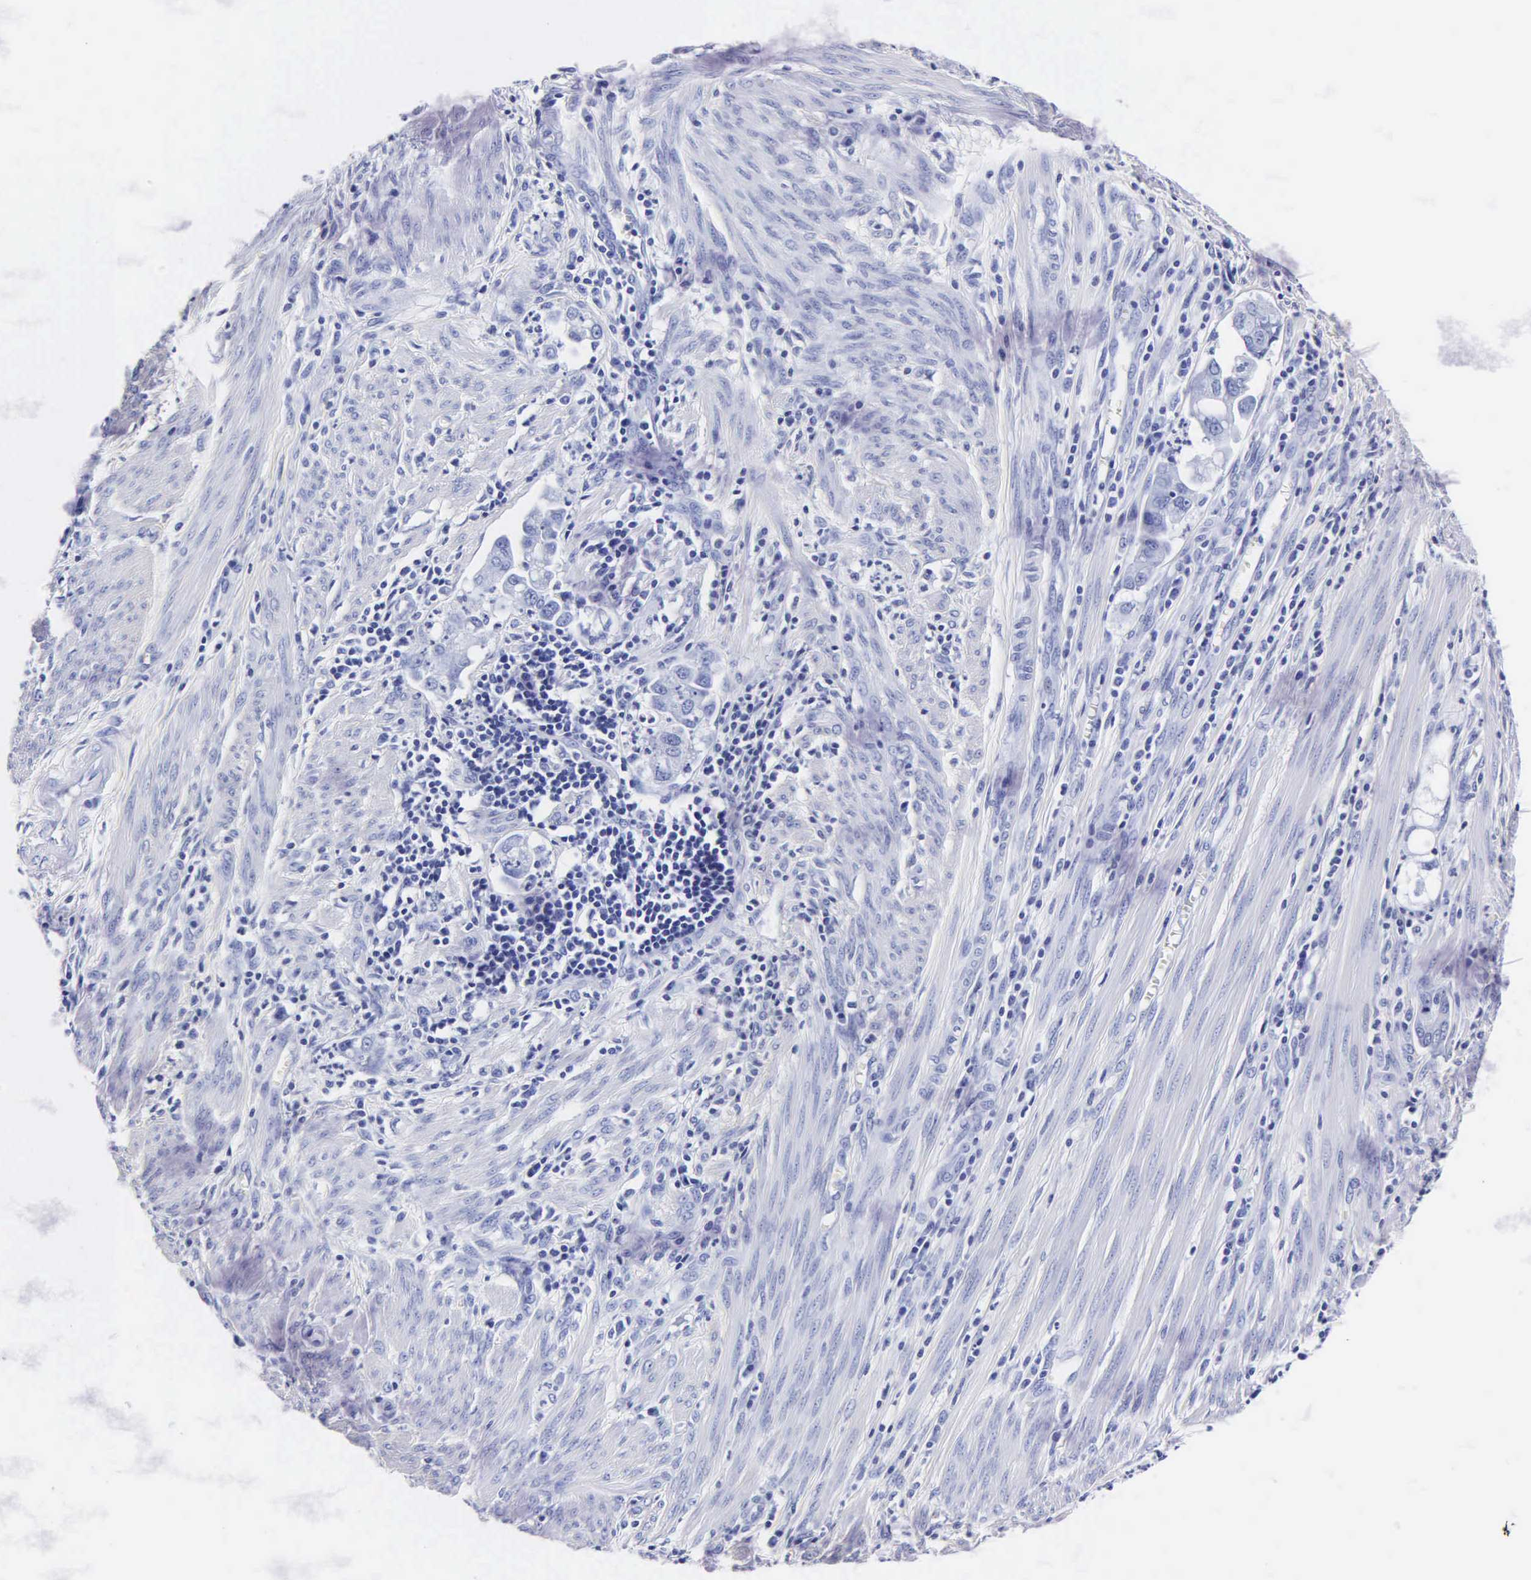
{"staining": {"intensity": "negative", "quantity": "none", "location": "none"}, "tissue": "endometrial cancer", "cell_type": "Tumor cells", "image_type": "cancer", "snomed": [{"axis": "morphology", "description": "Adenocarcinoma, NOS"}, {"axis": "topography", "description": "Endometrium"}], "caption": "There is no significant expression in tumor cells of adenocarcinoma (endometrial).", "gene": "MB", "patient": {"sex": "female", "age": 75}}